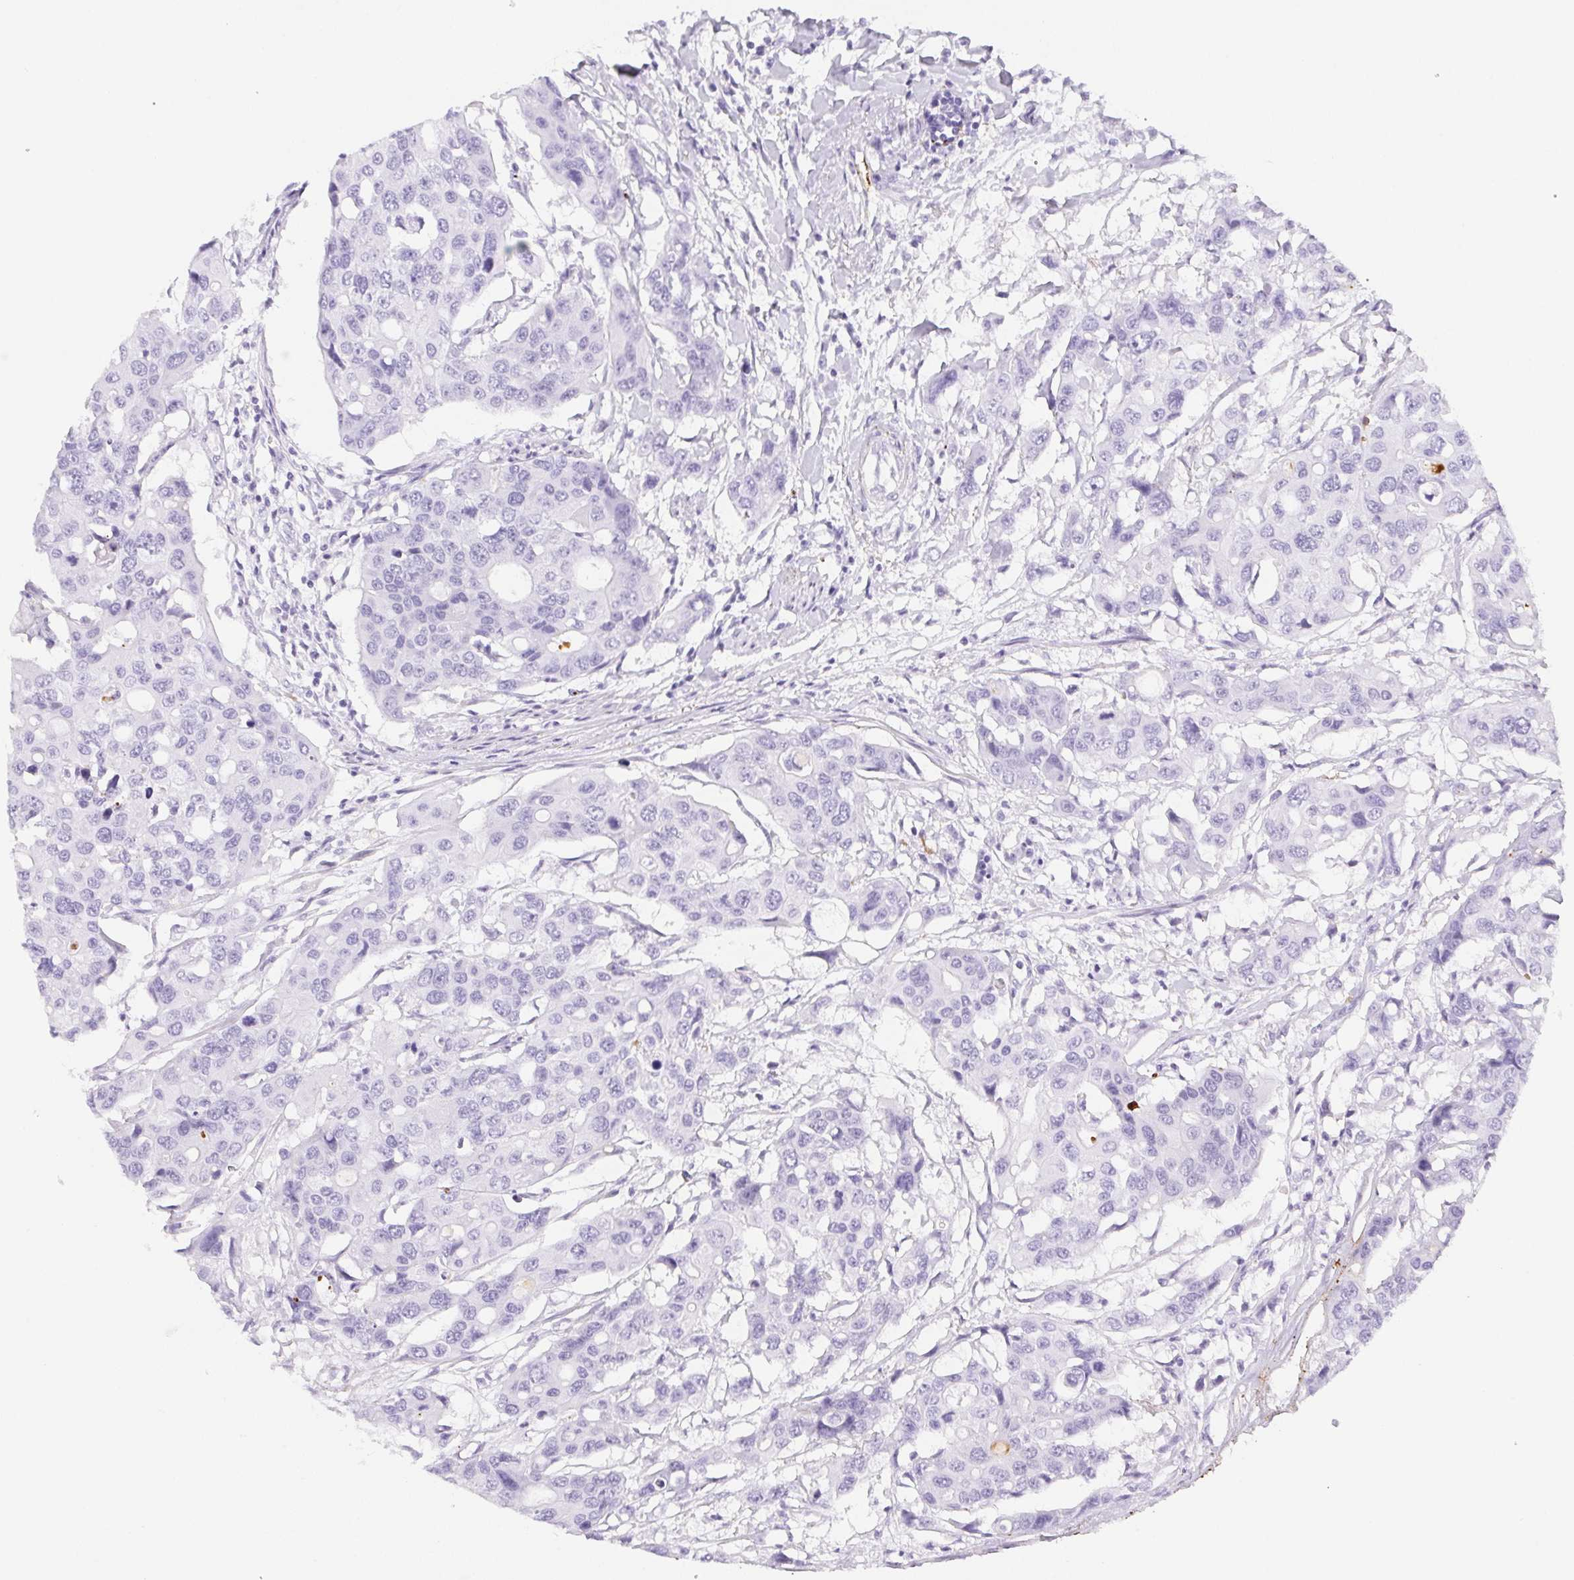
{"staining": {"intensity": "negative", "quantity": "none", "location": "none"}, "tissue": "colorectal cancer", "cell_type": "Tumor cells", "image_type": "cancer", "snomed": [{"axis": "morphology", "description": "Adenocarcinoma, NOS"}, {"axis": "topography", "description": "Colon"}], "caption": "Colorectal adenocarcinoma was stained to show a protein in brown. There is no significant staining in tumor cells.", "gene": "VTN", "patient": {"sex": "male", "age": 77}}